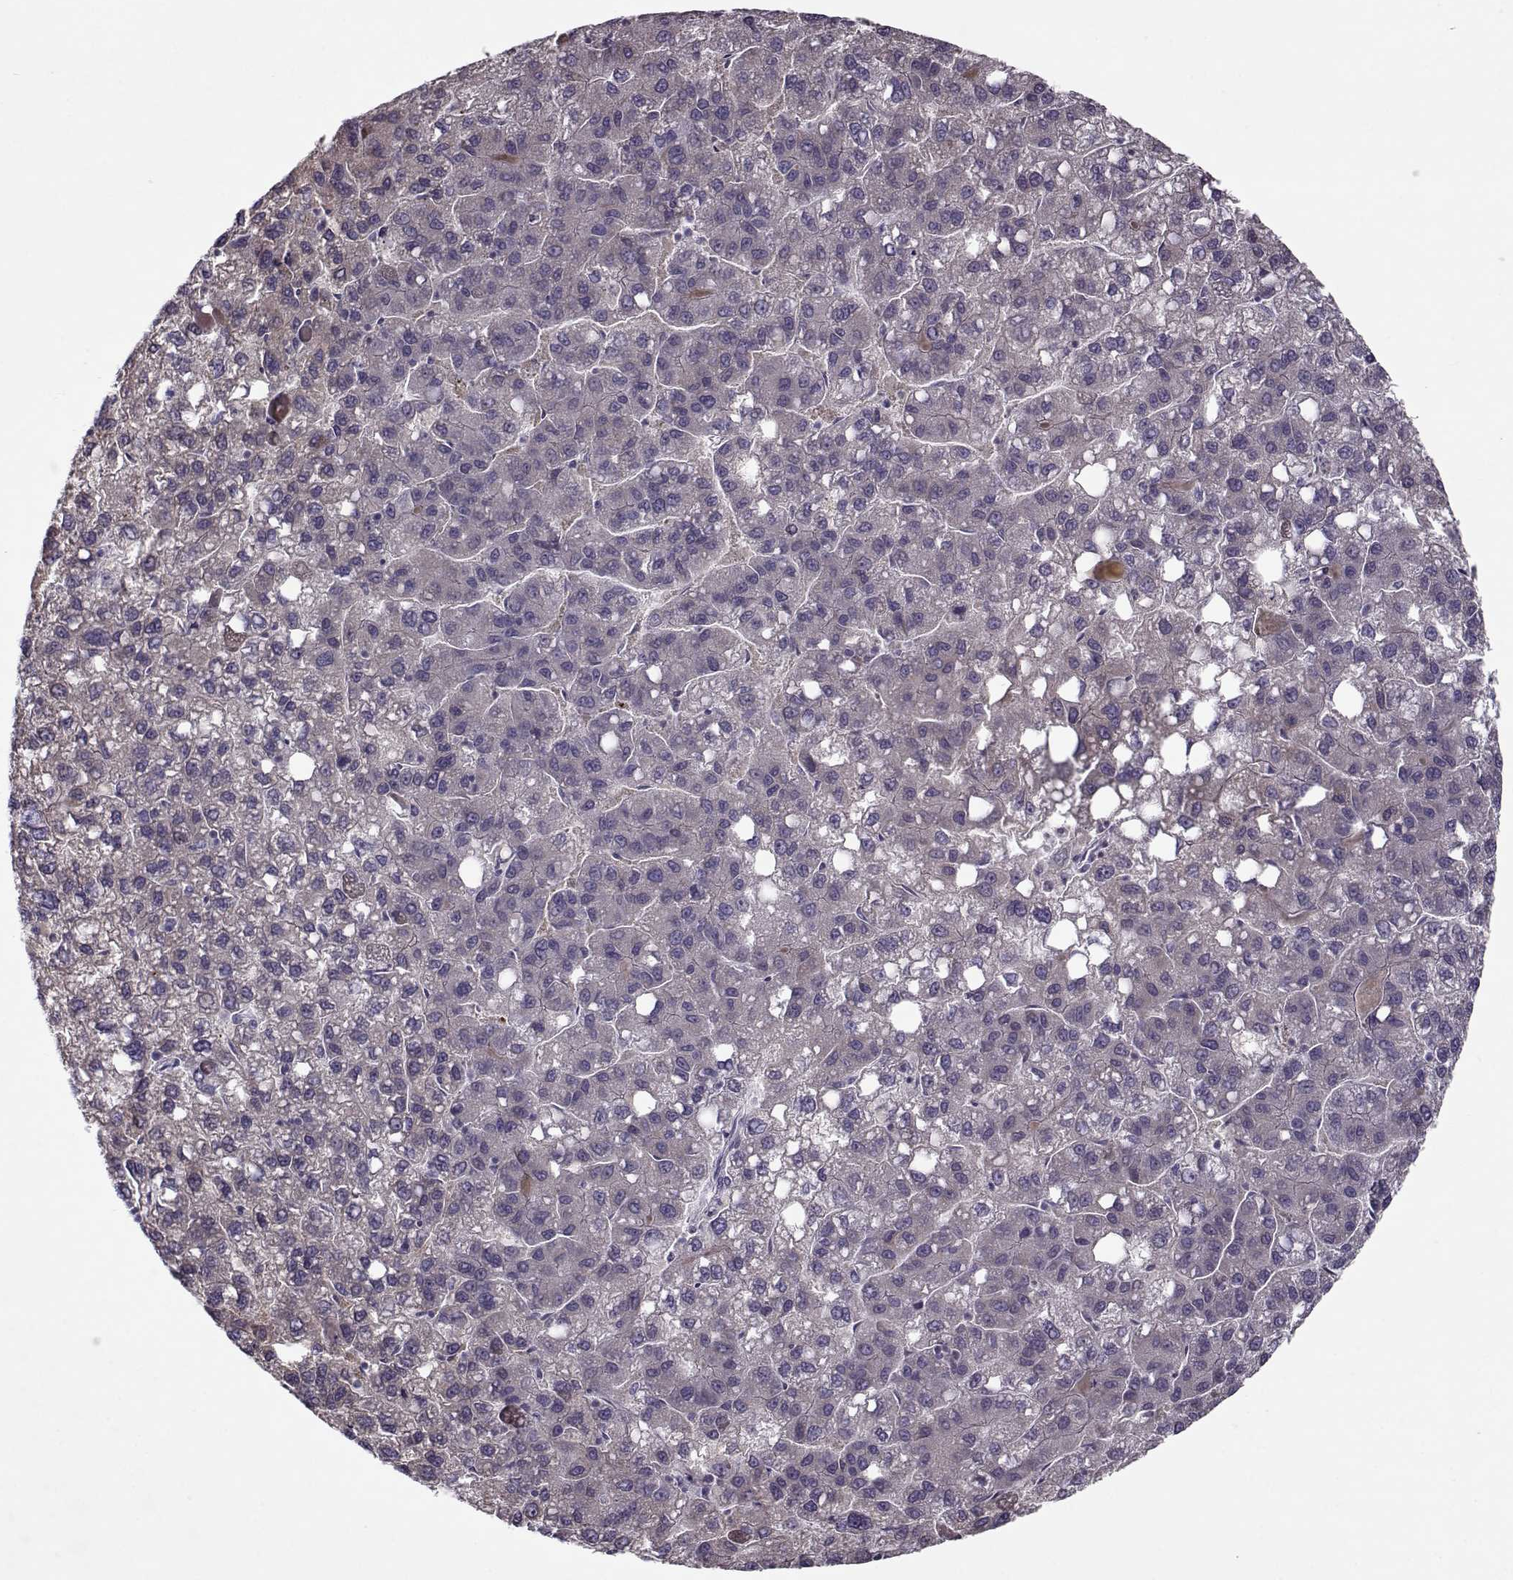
{"staining": {"intensity": "negative", "quantity": "none", "location": "none"}, "tissue": "liver cancer", "cell_type": "Tumor cells", "image_type": "cancer", "snomed": [{"axis": "morphology", "description": "Carcinoma, Hepatocellular, NOS"}, {"axis": "topography", "description": "Liver"}], "caption": "The image exhibits no staining of tumor cells in liver hepatocellular carcinoma.", "gene": "KLF17", "patient": {"sex": "female", "age": 82}}